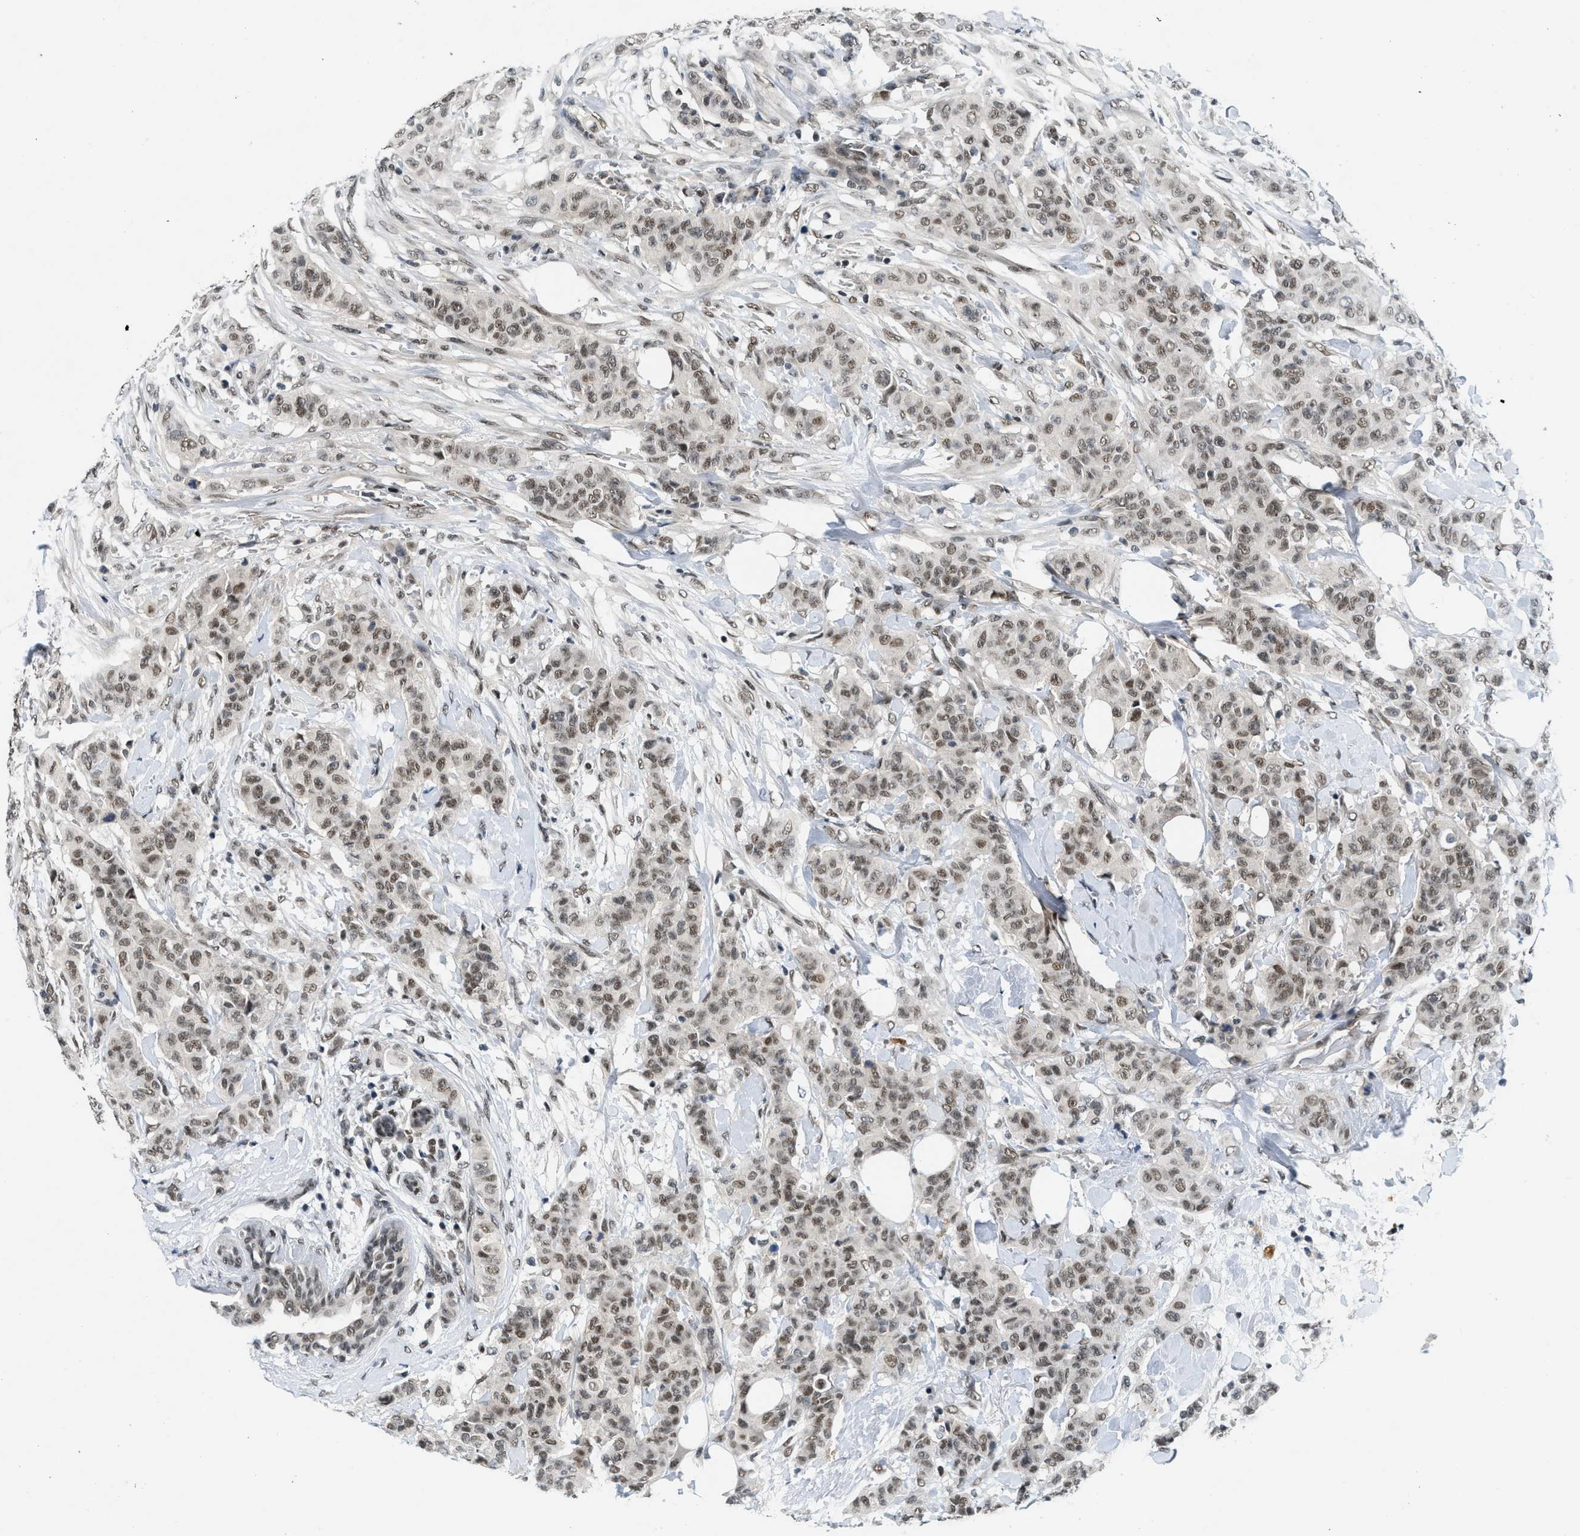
{"staining": {"intensity": "moderate", "quantity": ">75%", "location": "nuclear"}, "tissue": "breast cancer", "cell_type": "Tumor cells", "image_type": "cancer", "snomed": [{"axis": "morphology", "description": "Normal tissue, NOS"}, {"axis": "morphology", "description": "Duct carcinoma"}, {"axis": "topography", "description": "Breast"}], "caption": "IHC histopathology image of neoplastic tissue: human breast cancer (intraductal carcinoma) stained using IHC exhibits medium levels of moderate protein expression localized specifically in the nuclear of tumor cells, appearing as a nuclear brown color.", "gene": "NCOA1", "patient": {"sex": "female", "age": 40}}